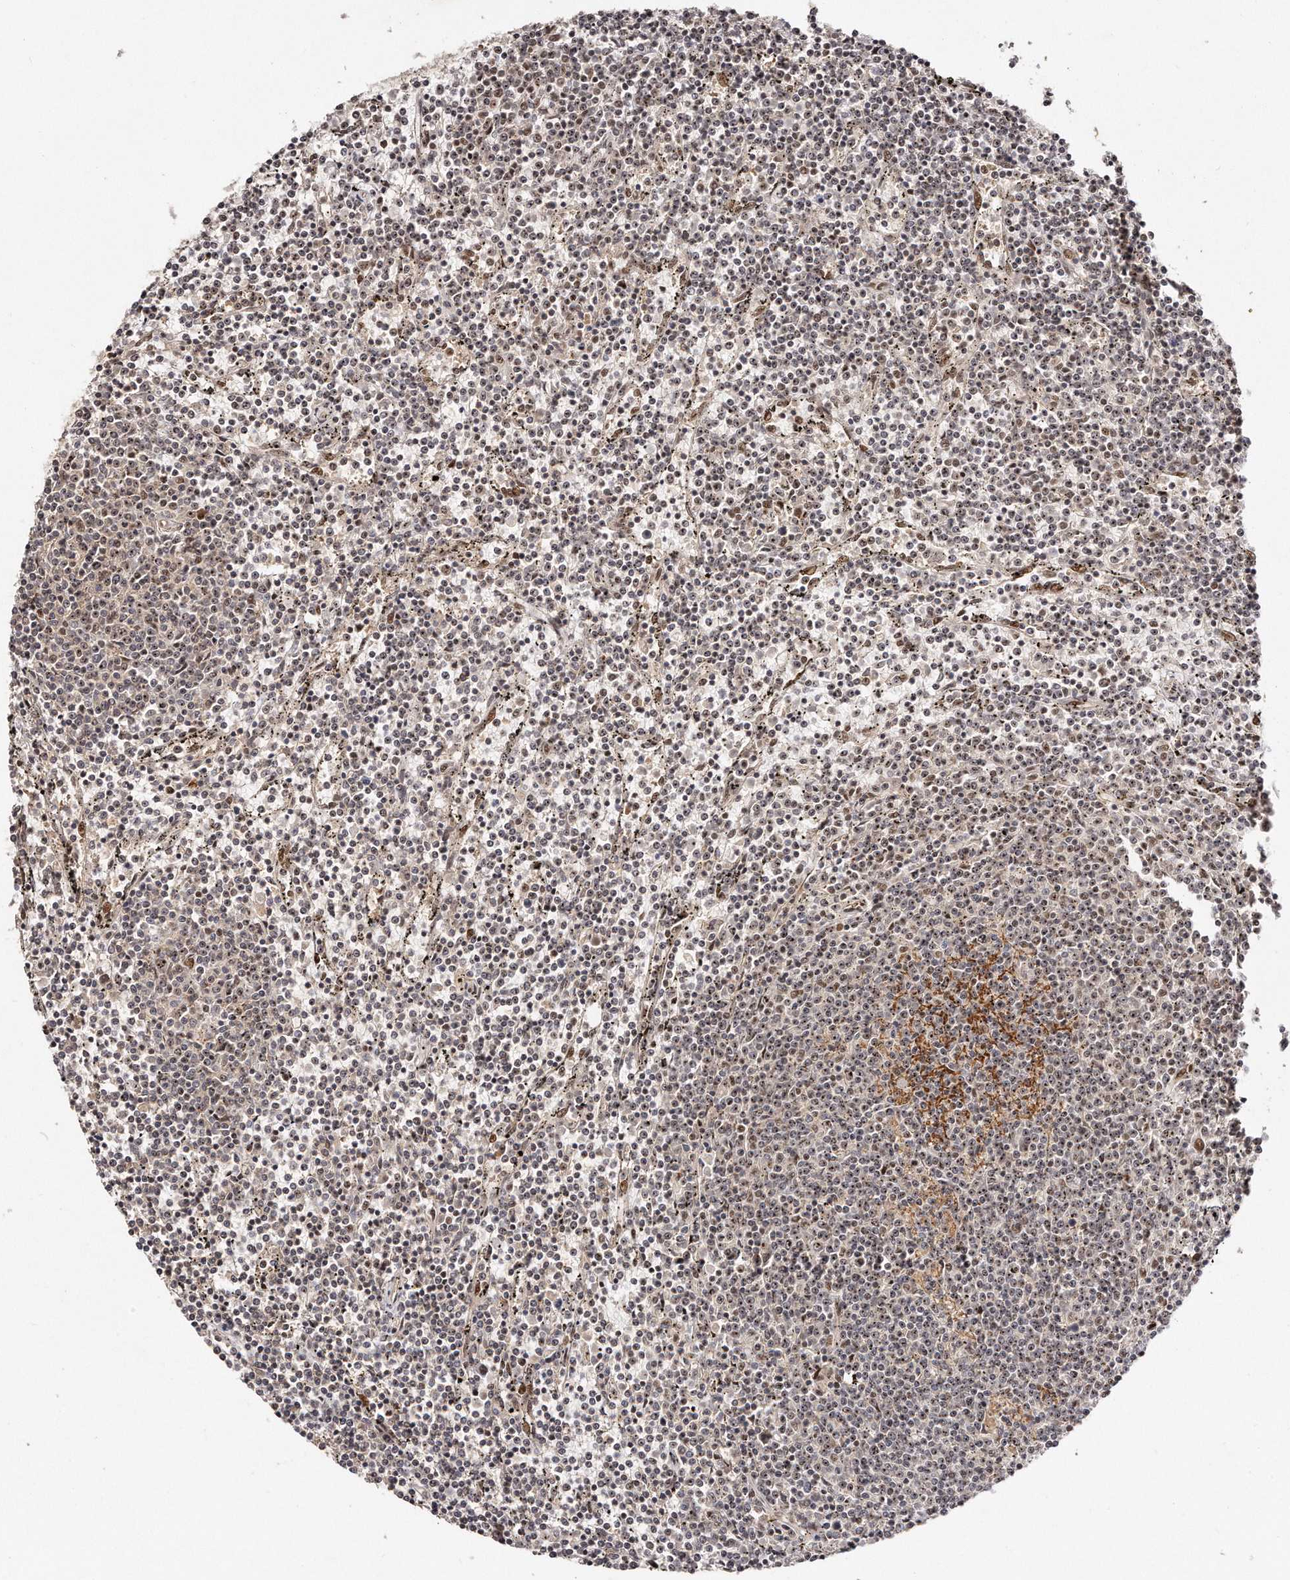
{"staining": {"intensity": "moderate", "quantity": ">75%", "location": "nuclear"}, "tissue": "lymphoma", "cell_type": "Tumor cells", "image_type": "cancer", "snomed": [{"axis": "morphology", "description": "Malignant lymphoma, non-Hodgkin's type, Low grade"}, {"axis": "topography", "description": "Spleen"}], "caption": "About >75% of tumor cells in malignant lymphoma, non-Hodgkin's type (low-grade) display moderate nuclear protein expression as visualized by brown immunohistochemical staining.", "gene": "SOX4", "patient": {"sex": "female", "age": 50}}